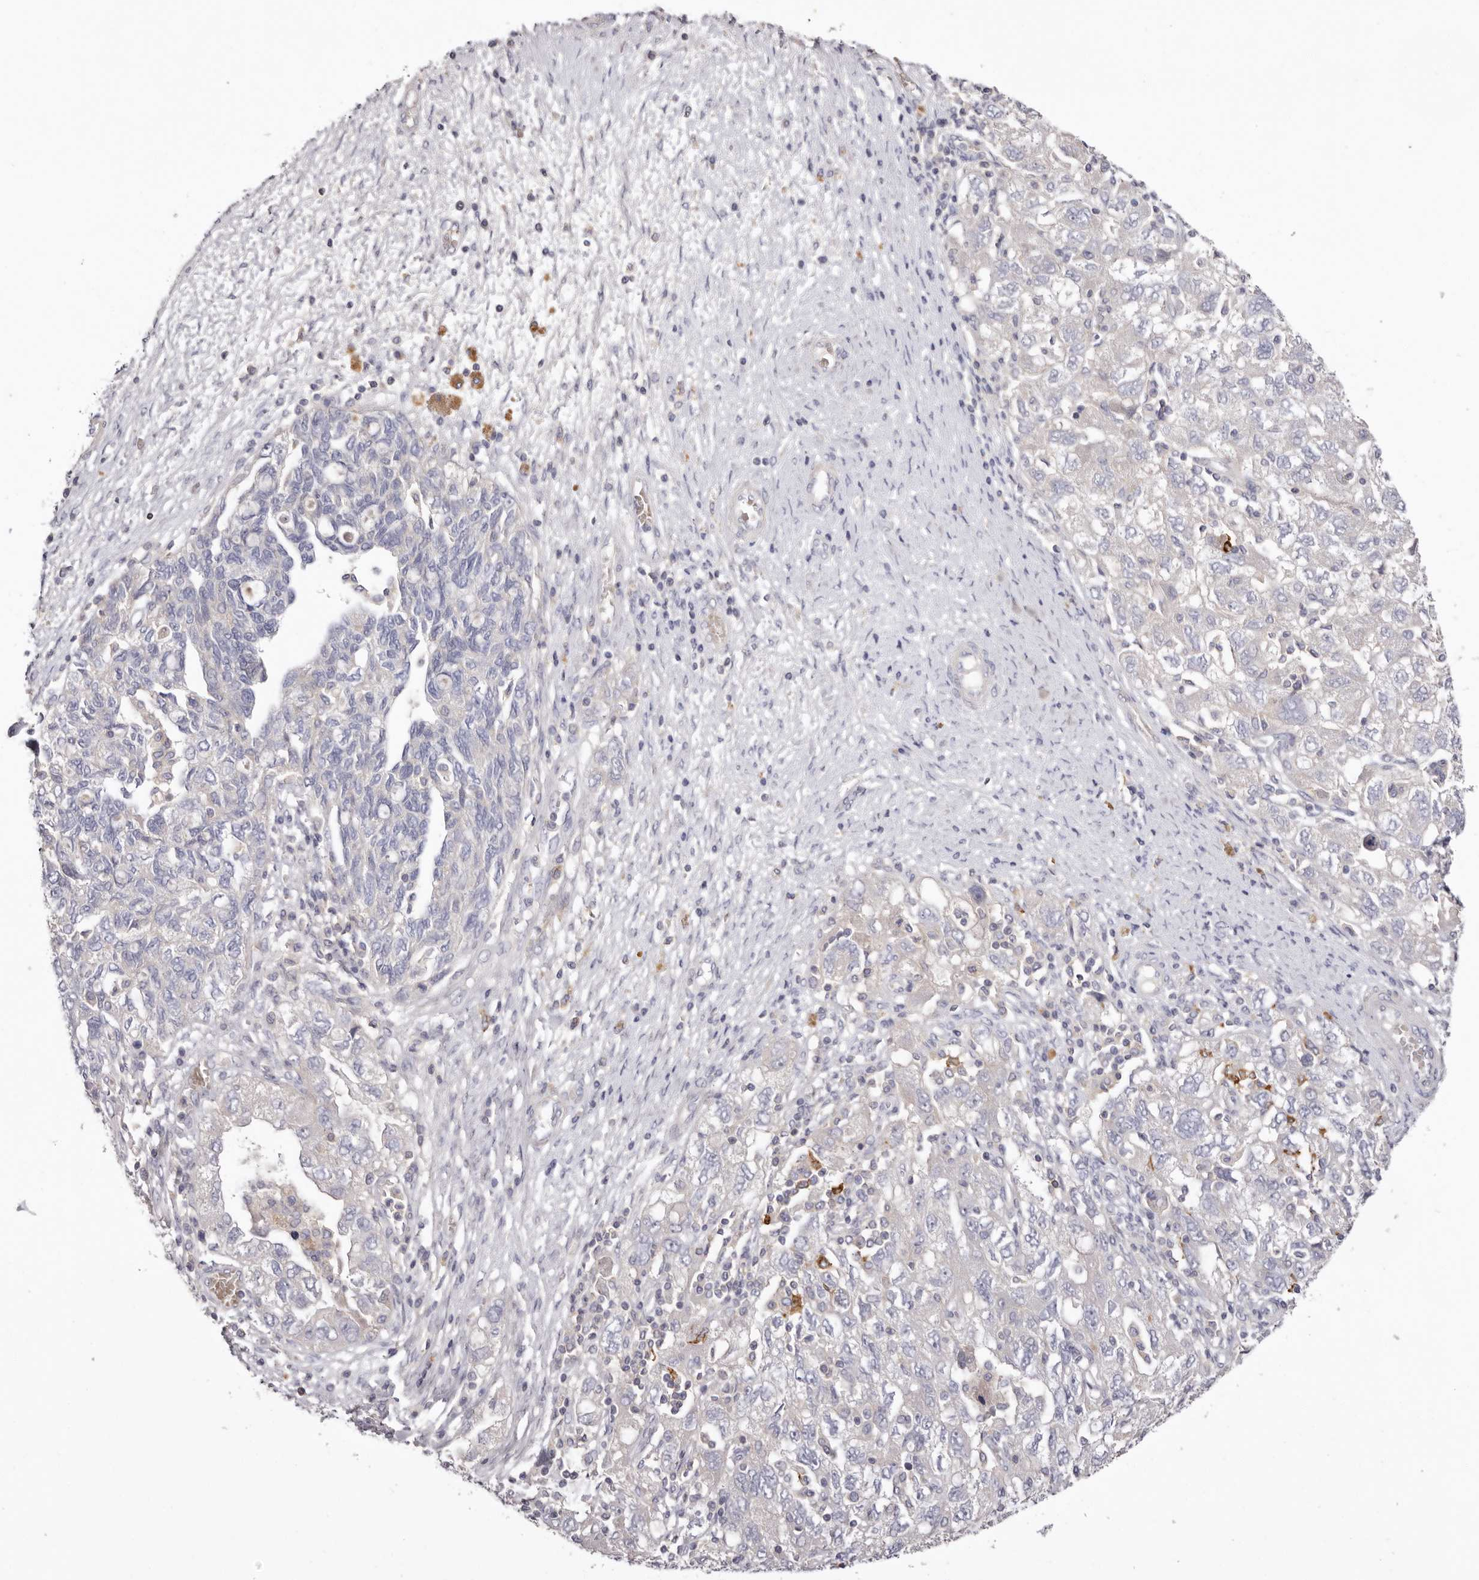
{"staining": {"intensity": "negative", "quantity": "none", "location": "none"}, "tissue": "ovarian cancer", "cell_type": "Tumor cells", "image_type": "cancer", "snomed": [{"axis": "morphology", "description": "Carcinoma, NOS"}, {"axis": "morphology", "description": "Cystadenocarcinoma, serous, NOS"}, {"axis": "topography", "description": "Ovary"}], "caption": "This is an IHC image of ovarian serous cystadenocarcinoma. There is no positivity in tumor cells.", "gene": "S1PR5", "patient": {"sex": "female", "age": 69}}